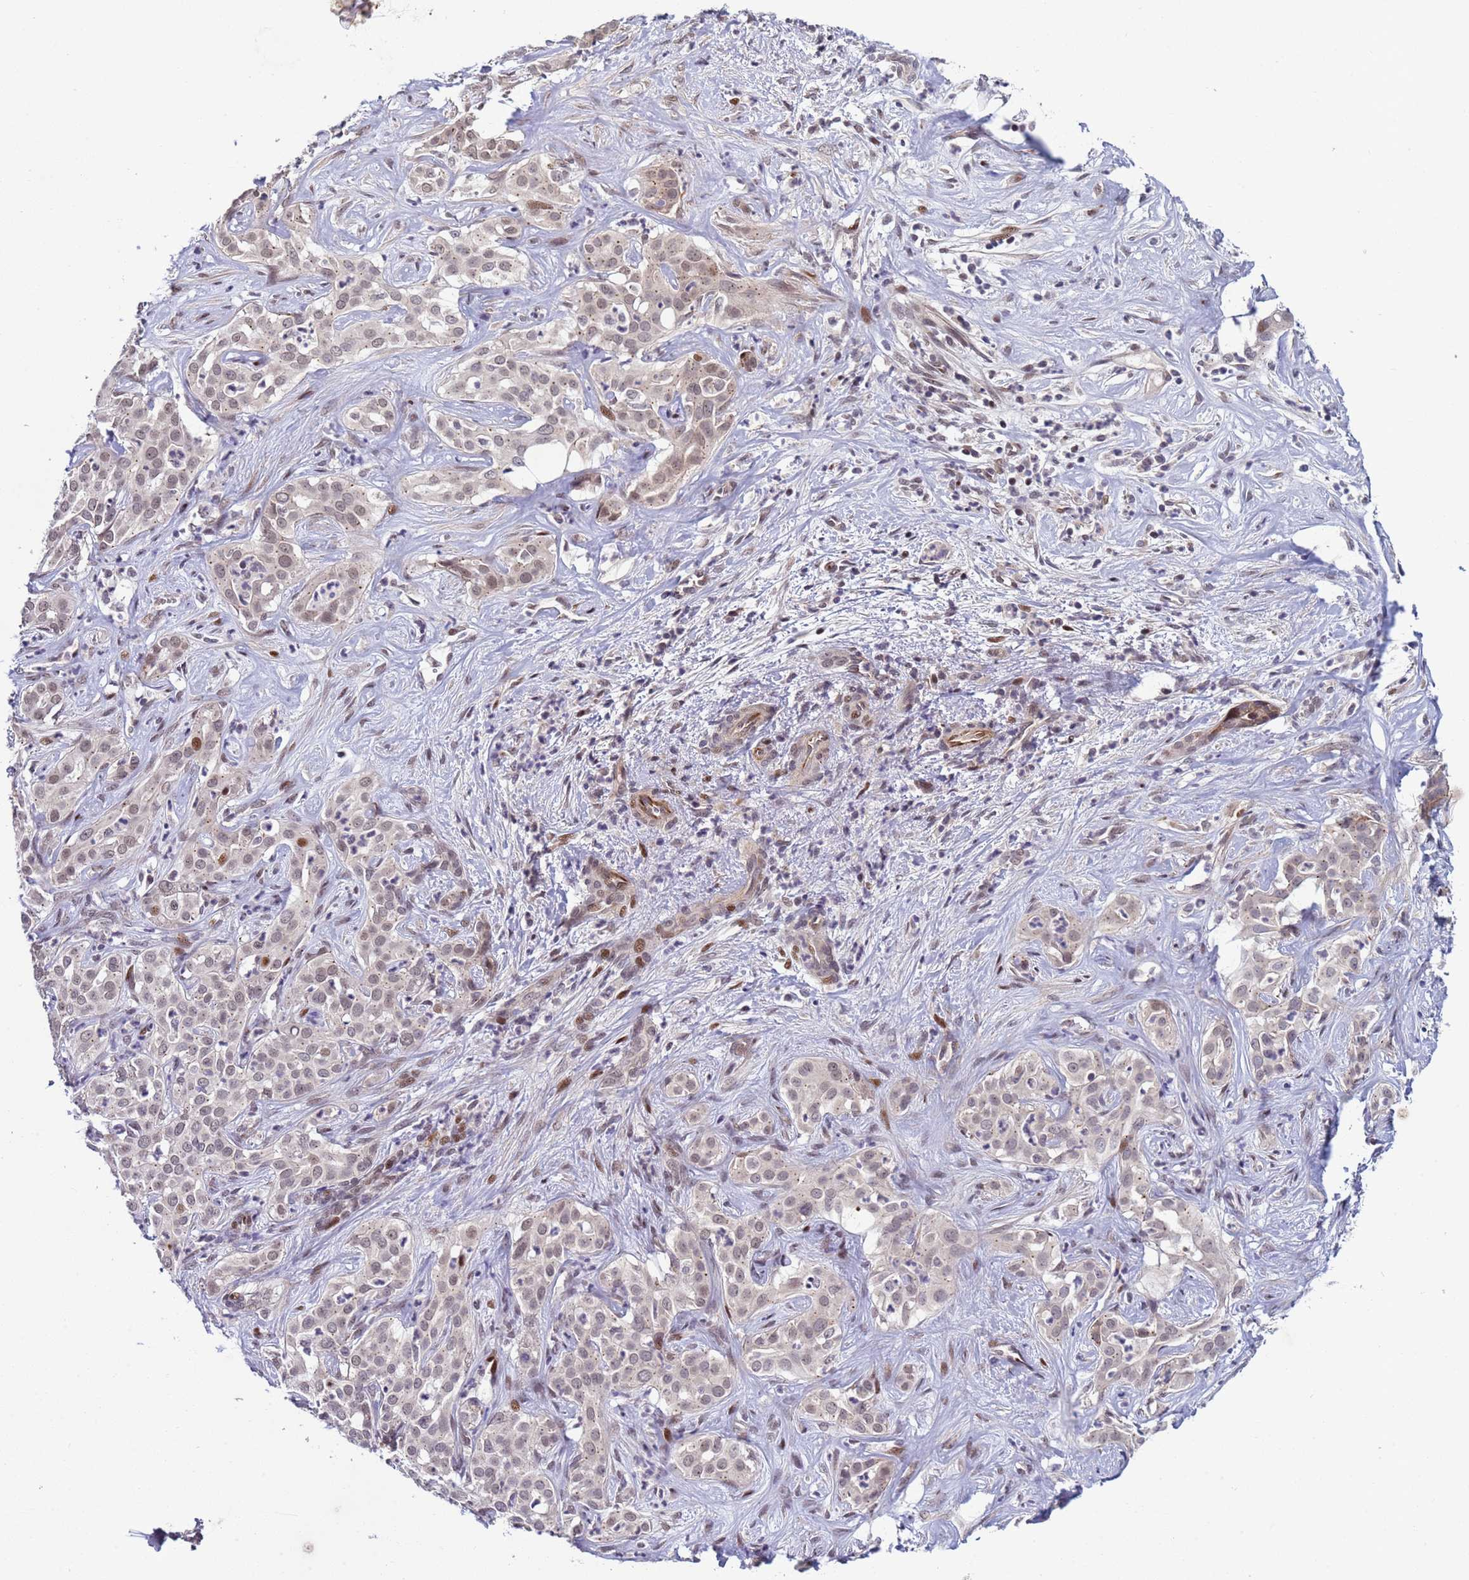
{"staining": {"intensity": "negative", "quantity": "none", "location": "none"}, "tissue": "liver cancer", "cell_type": "Tumor cells", "image_type": "cancer", "snomed": [{"axis": "morphology", "description": "Cholangiocarcinoma"}, {"axis": "topography", "description": "Liver"}], "caption": "High magnification brightfield microscopy of liver cholangiocarcinoma stained with DAB (3,3'-diaminobenzidine) (brown) and counterstained with hematoxylin (blue): tumor cells show no significant staining.", "gene": "SHC3", "patient": {"sex": "male", "age": 67}}